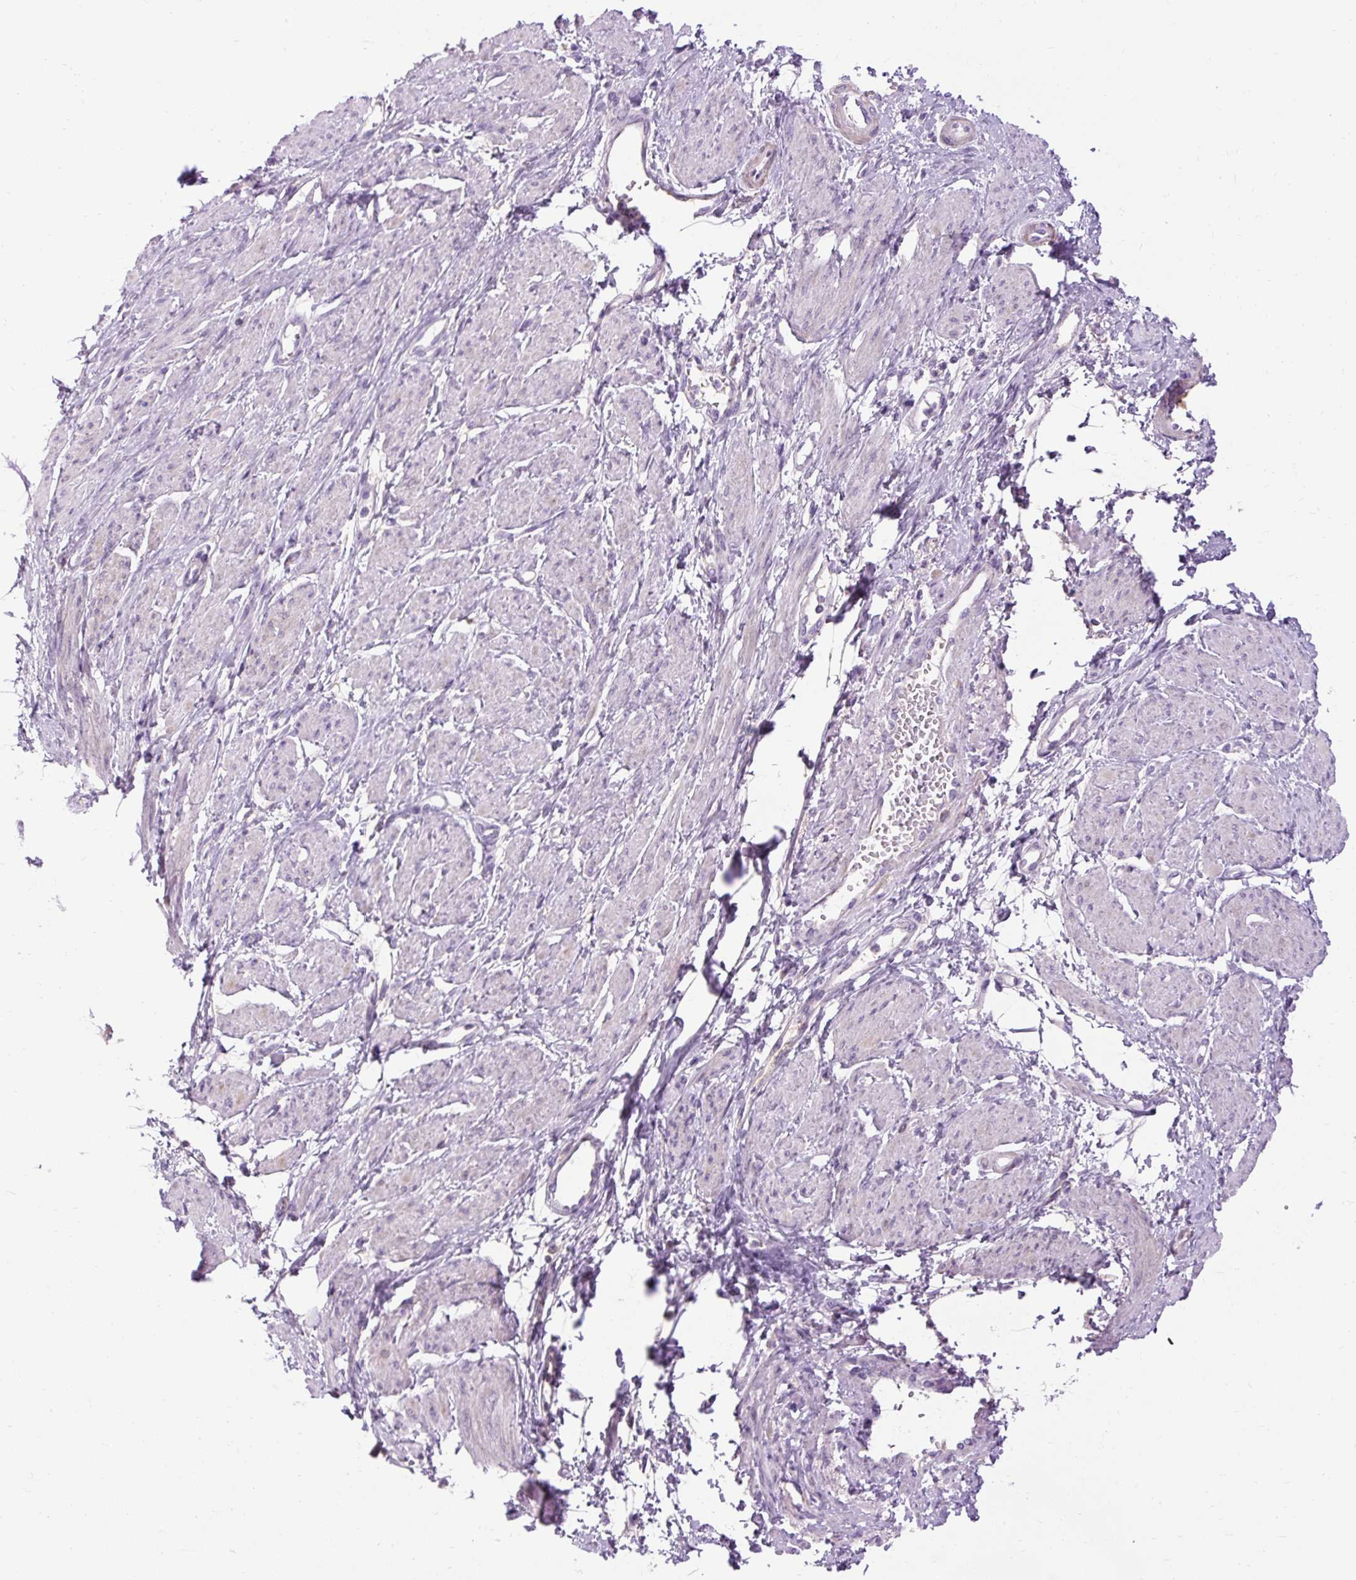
{"staining": {"intensity": "negative", "quantity": "none", "location": "none"}, "tissue": "smooth muscle", "cell_type": "Smooth muscle cells", "image_type": "normal", "snomed": [{"axis": "morphology", "description": "Normal tissue, NOS"}, {"axis": "topography", "description": "Smooth muscle"}, {"axis": "topography", "description": "Uterus"}], "caption": "Immunohistochemistry image of unremarkable smooth muscle: smooth muscle stained with DAB (3,3'-diaminobenzidine) exhibits no significant protein staining in smooth muscle cells. The staining was performed using DAB (3,3'-diaminobenzidine) to visualize the protein expression in brown, while the nuclei were stained in blue with hematoxylin (Magnification: 20x).", "gene": "ARRDC2", "patient": {"sex": "female", "age": 39}}